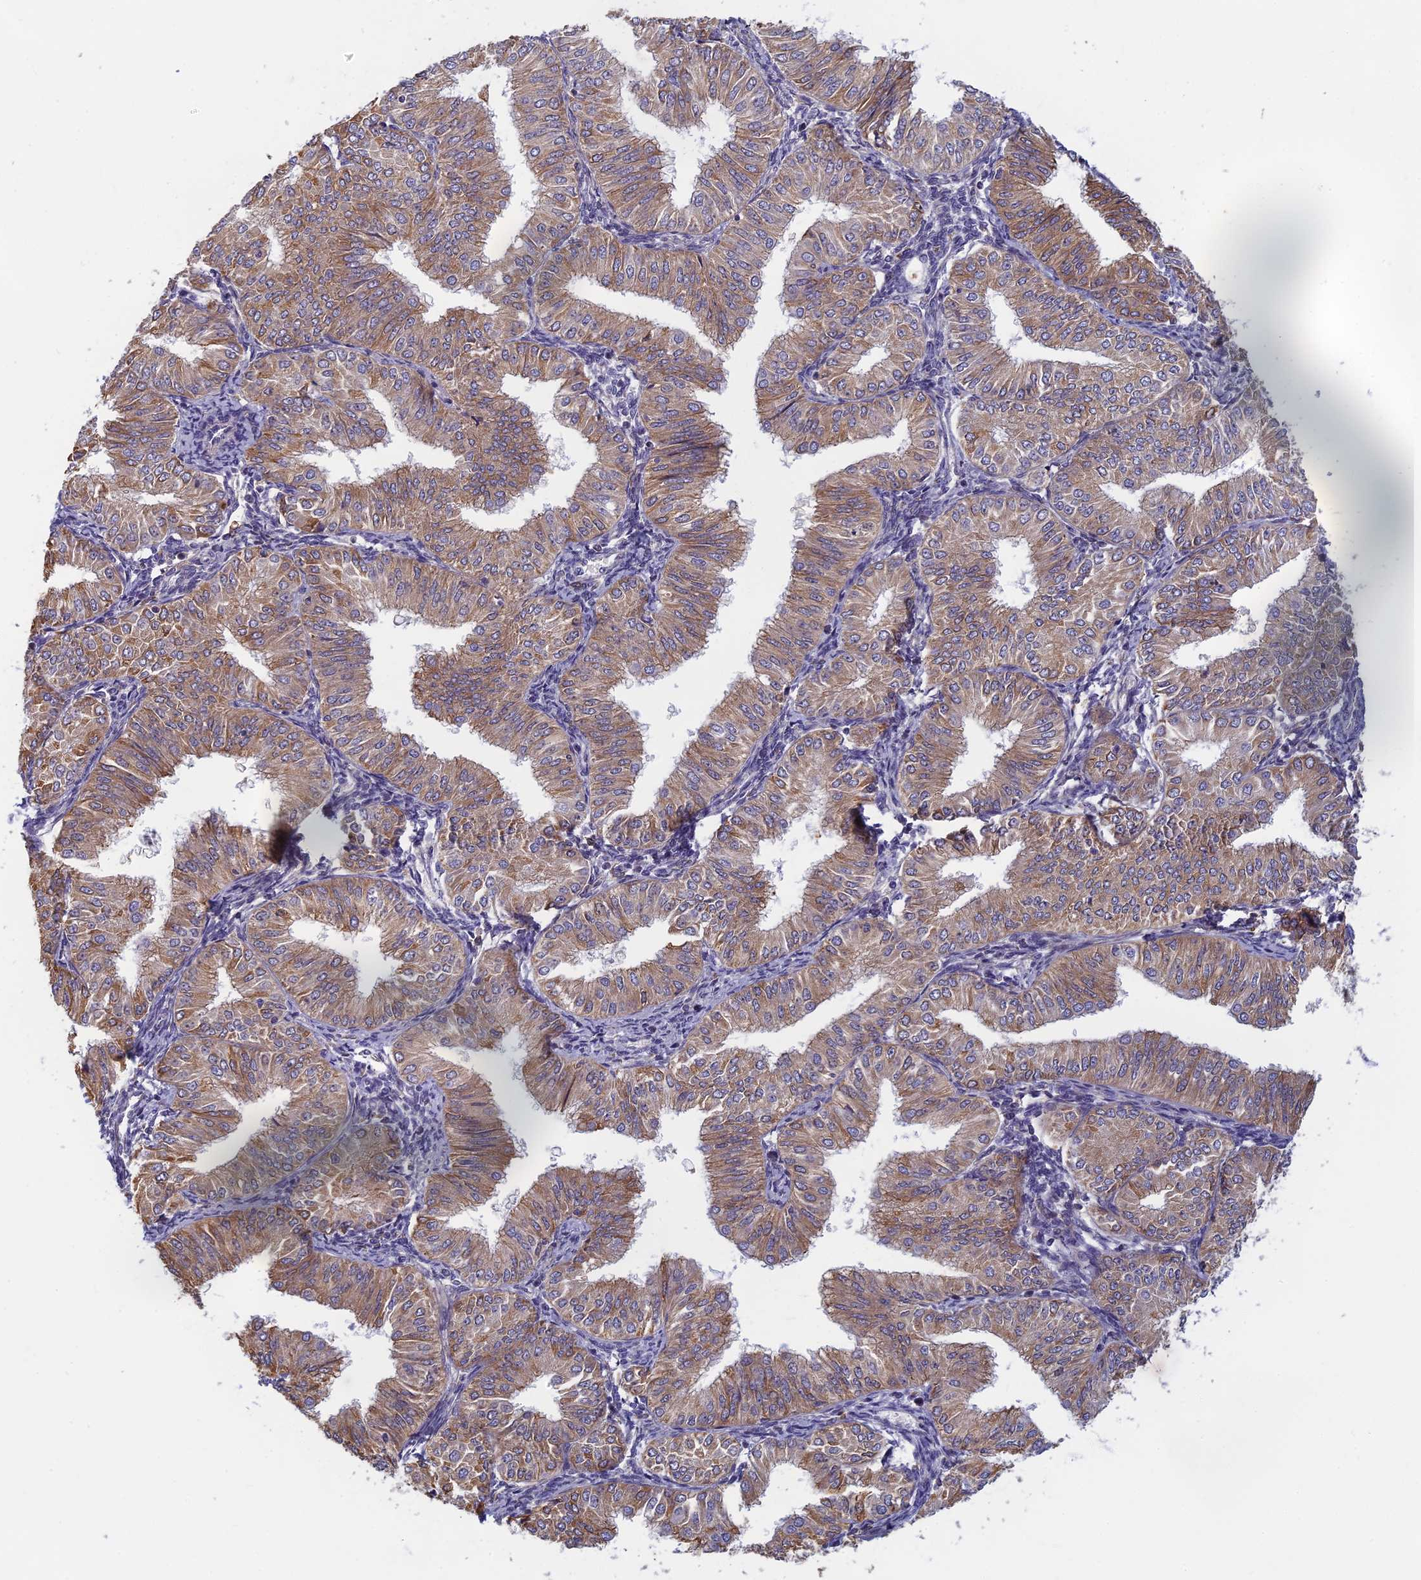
{"staining": {"intensity": "moderate", "quantity": "25%-75%", "location": "cytoplasmic/membranous"}, "tissue": "endometrial cancer", "cell_type": "Tumor cells", "image_type": "cancer", "snomed": [{"axis": "morphology", "description": "Normal tissue, NOS"}, {"axis": "morphology", "description": "Adenocarcinoma, NOS"}, {"axis": "topography", "description": "Endometrium"}], "caption": "Tumor cells exhibit medium levels of moderate cytoplasmic/membranous staining in about 25%-75% of cells in human adenocarcinoma (endometrial). (IHC, brightfield microscopy, high magnification).", "gene": "DDX51", "patient": {"sex": "female", "age": 53}}